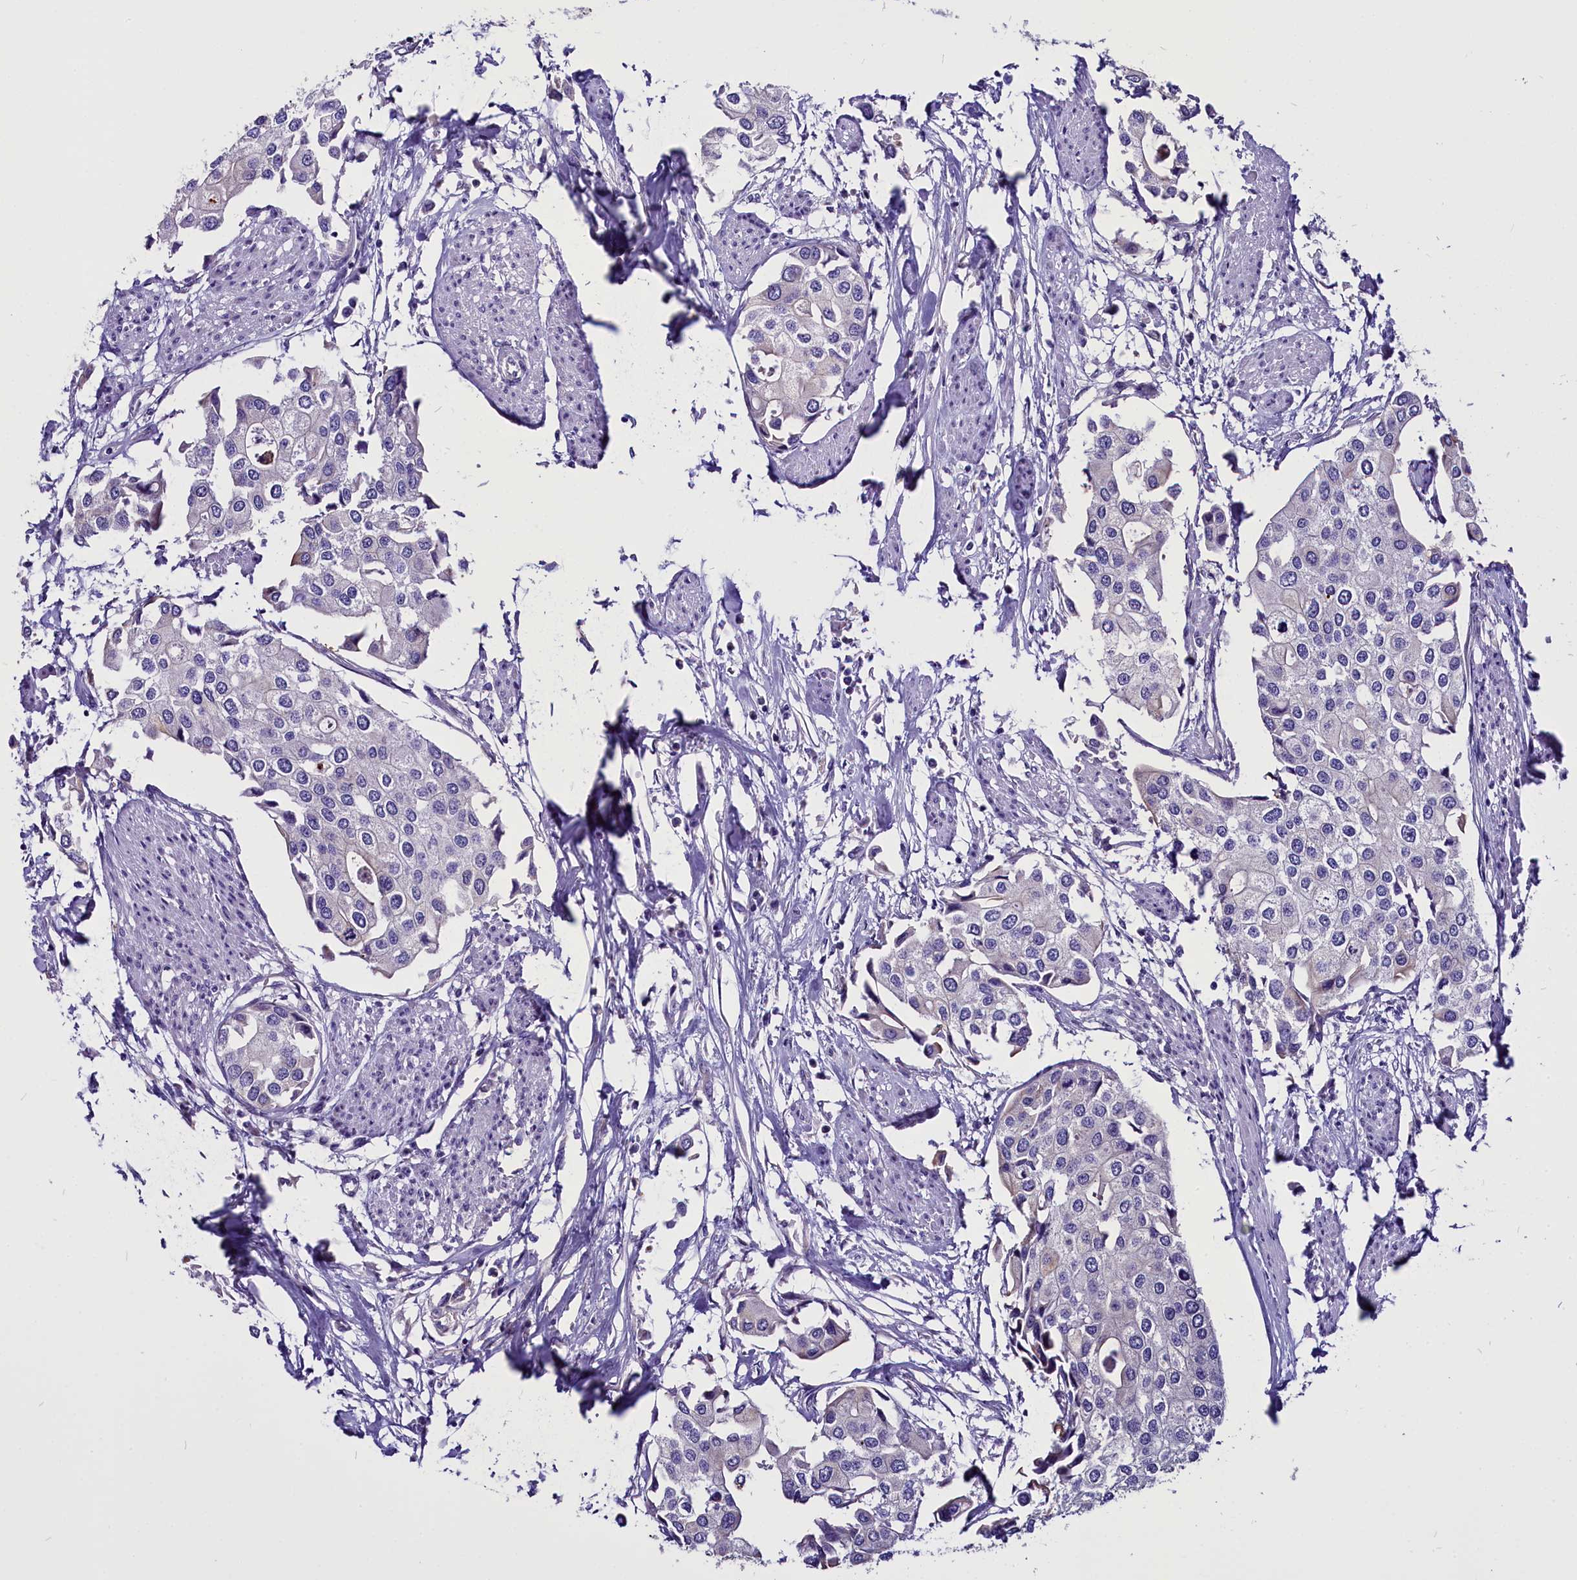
{"staining": {"intensity": "negative", "quantity": "none", "location": "none"}, "tissue": "urothelial cancer", "cell_type": "Tumor cells", "image_type": "cancer", "snomed": [{"axis": "morphology", "description": "Urothelial carcinoma, High grade"}, {"axis": "topography", "description": "Urinary bladder"}], "caption": "This is a micrograph of IHC staining of high-grade urothelial carcinoma, which shows no staining in tumor cells.", "gene": "CEP170", "patient": {"sex": "male", "age": 64}}